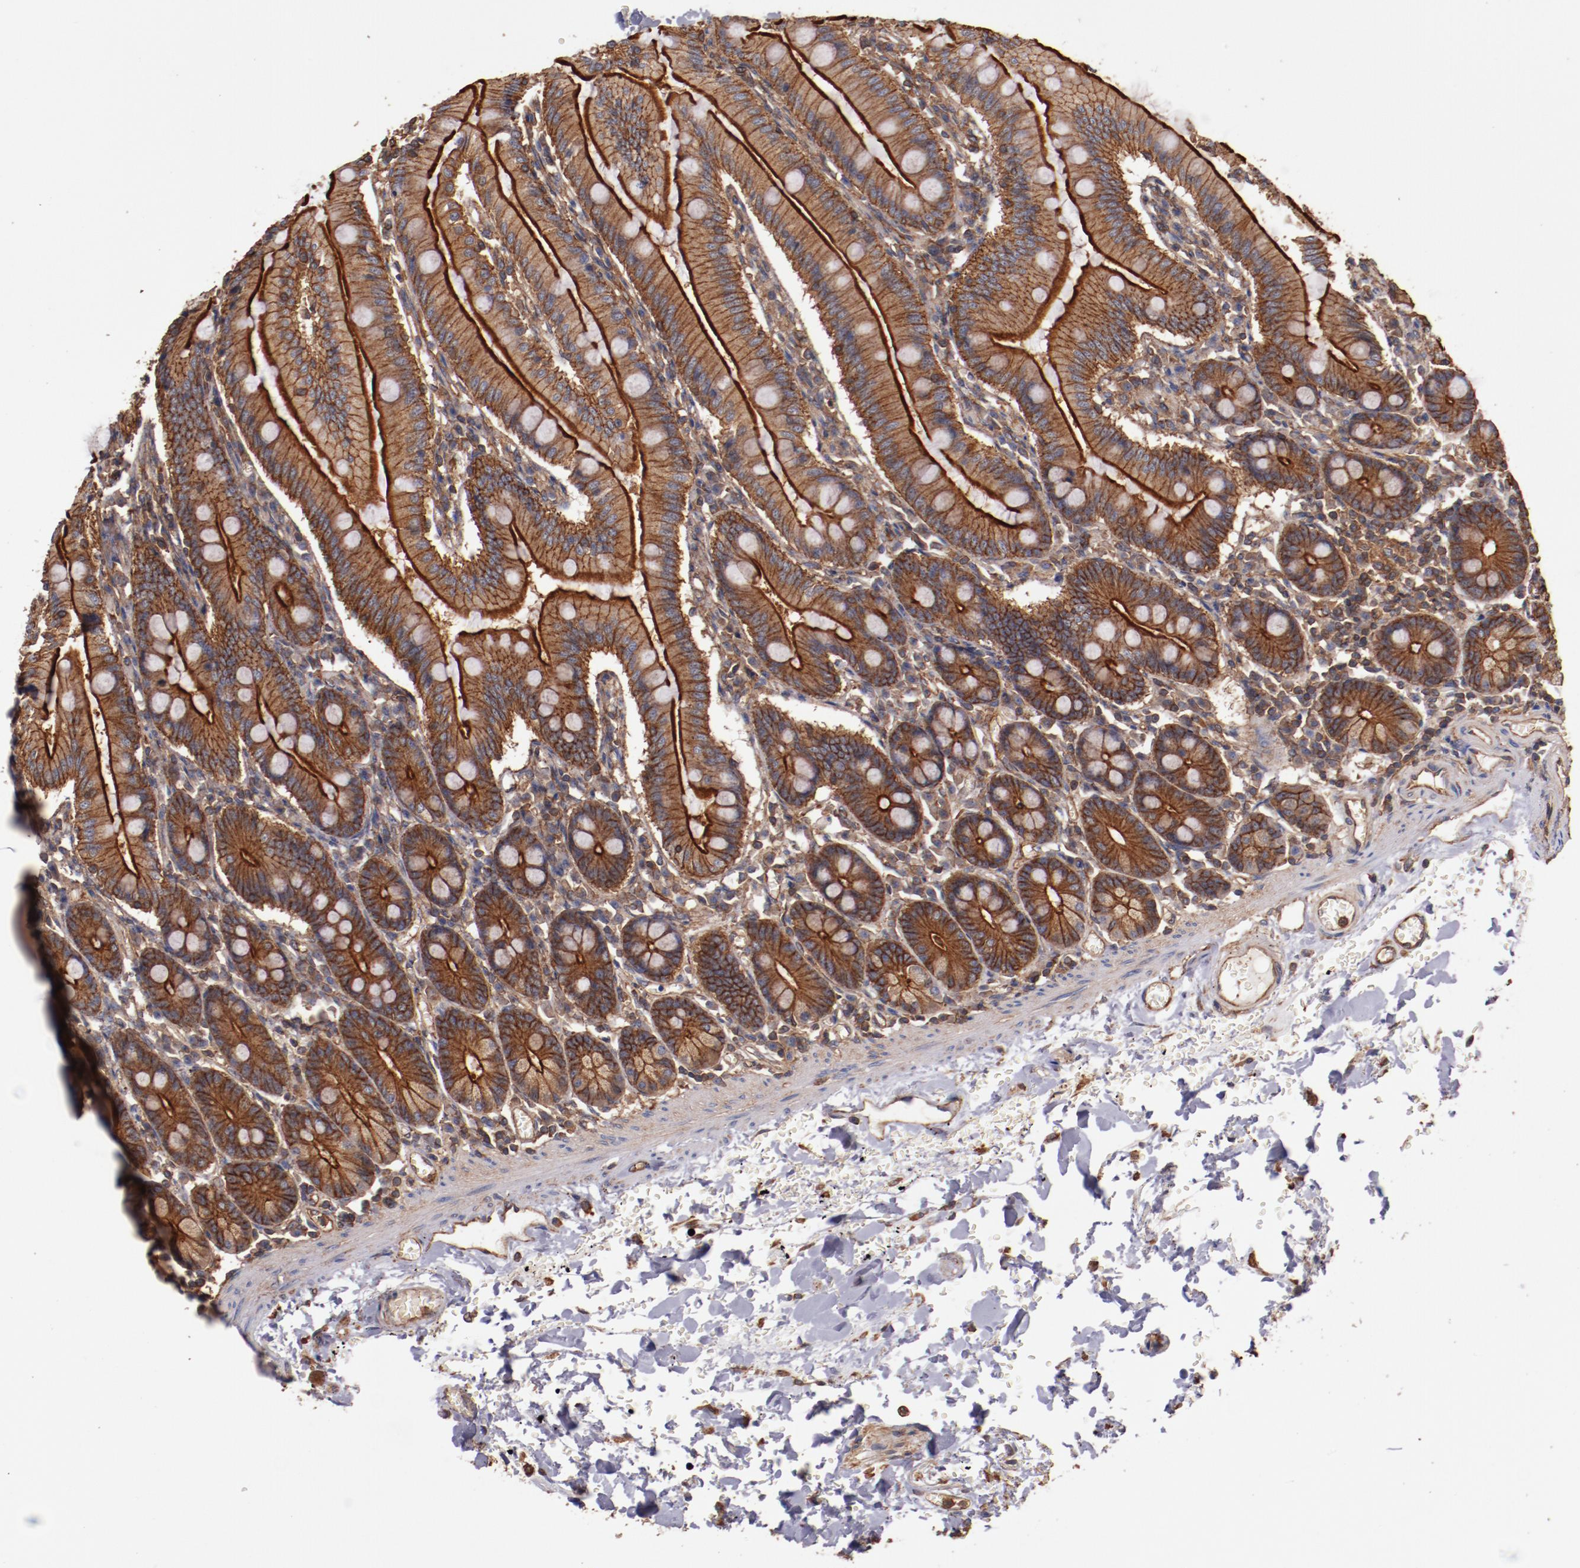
{"staining": {"intensity": "strong", "quantity": ">75%", "location": "cytoplasmic/membranous"}, "tissue": "small intestine", "cell_type": "Glandular cells", "image_type": "normal", "snomed": [{"axis": "morphology", "description": "Normal tissue, NOS"}, {"axis": "topography", "description": "Small intestine"}], "caption": "Protein expression by IHC shows strong cytoplasmic/membranous expression in approximately >75% of glandular cells in unremarkable small intestine. (IHC, brightfield microscopy, high magnification).", "gene": "TMOD3", "patient": {"sex": "male", "age": 71}}